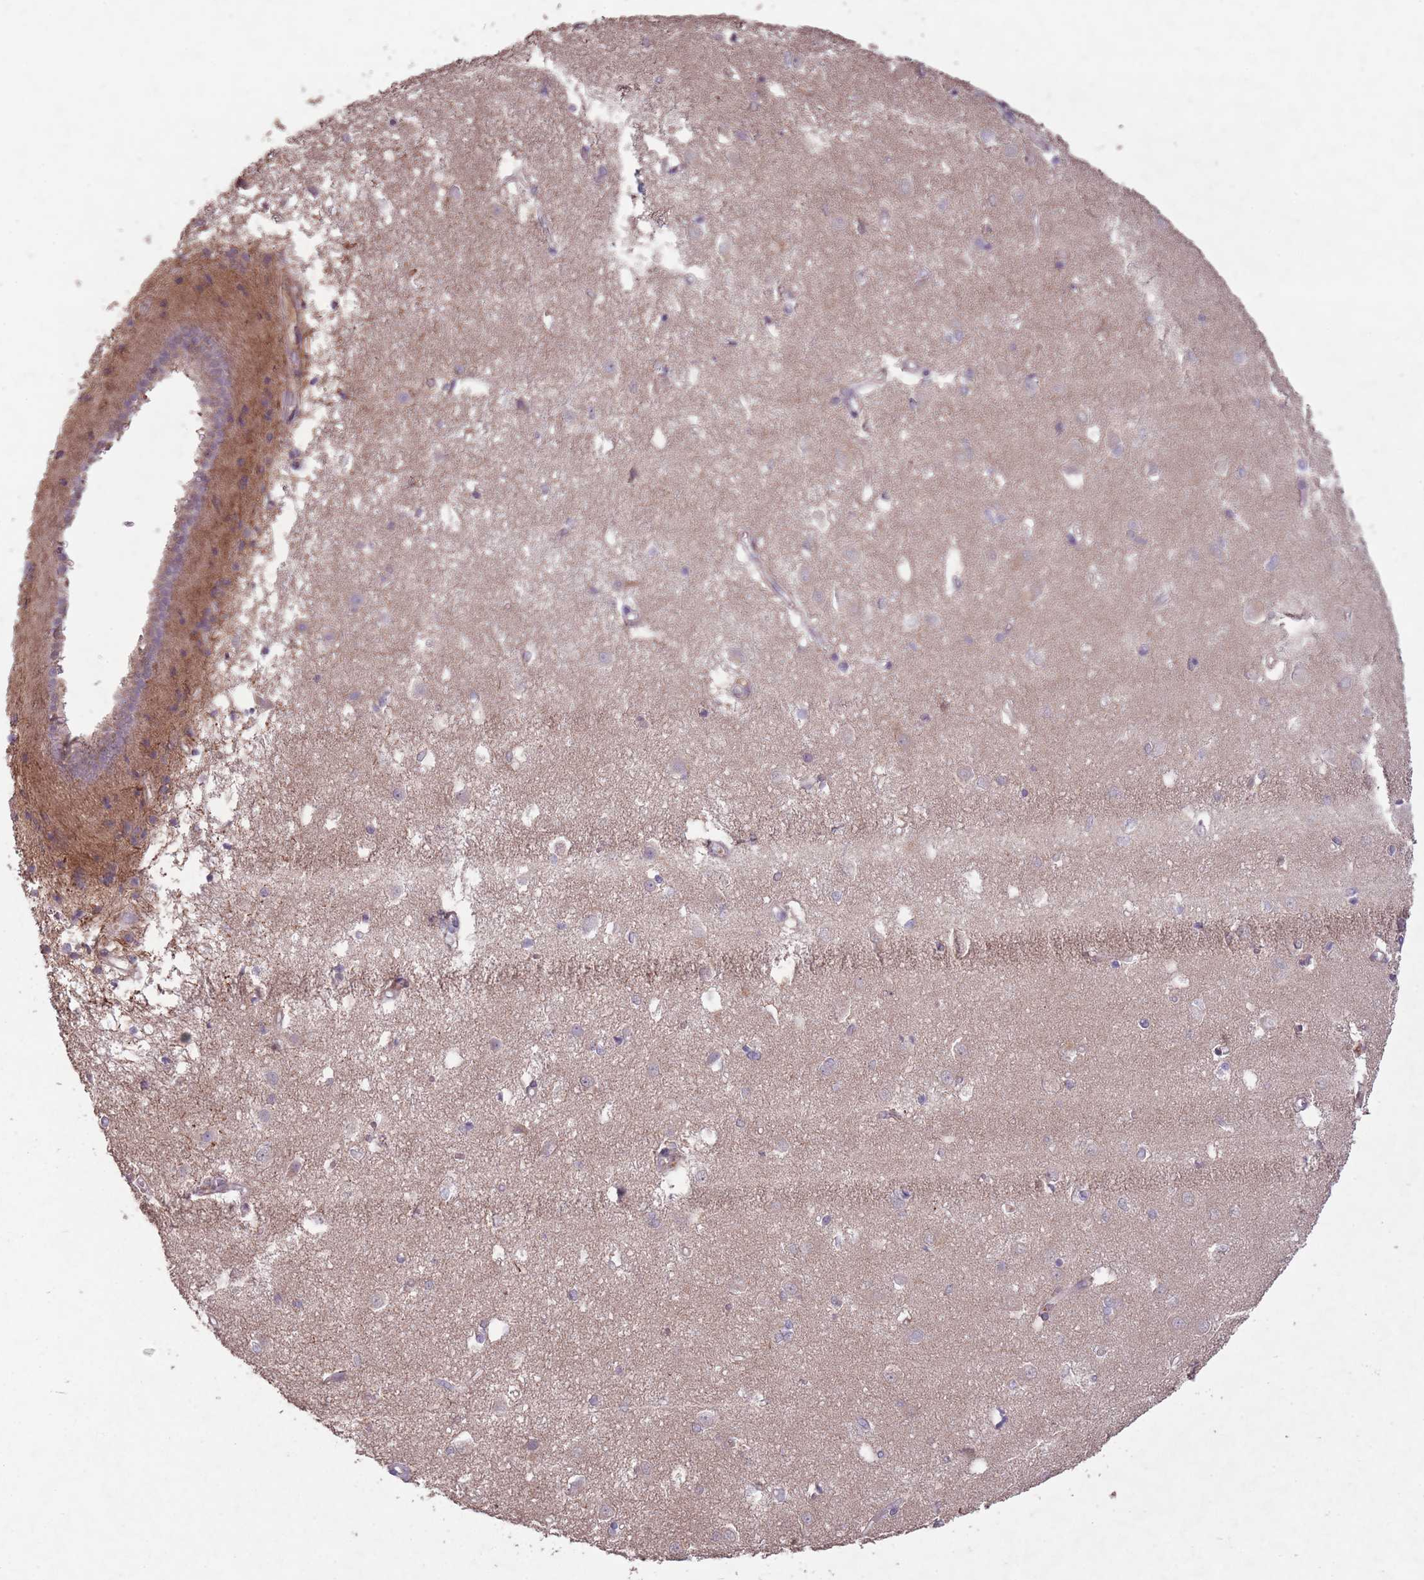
{"staining": {"intensity": "negative", "quantity": "none", "location": "none"}, "tissue": "caudate", "cell_type": "Glial cells", "image_type": "normal", "snomed": [{"axis": "morphology", "description": "Normal tissue, NOS"}, {"axis": "topography", "description": "Lateral ventricle wall"}], "caption": "The micrograph reveals no staining of glial cells in unremarkable caudate.", "gene": "OR2V1", "patient": {"sex": "male", "age": 37}}